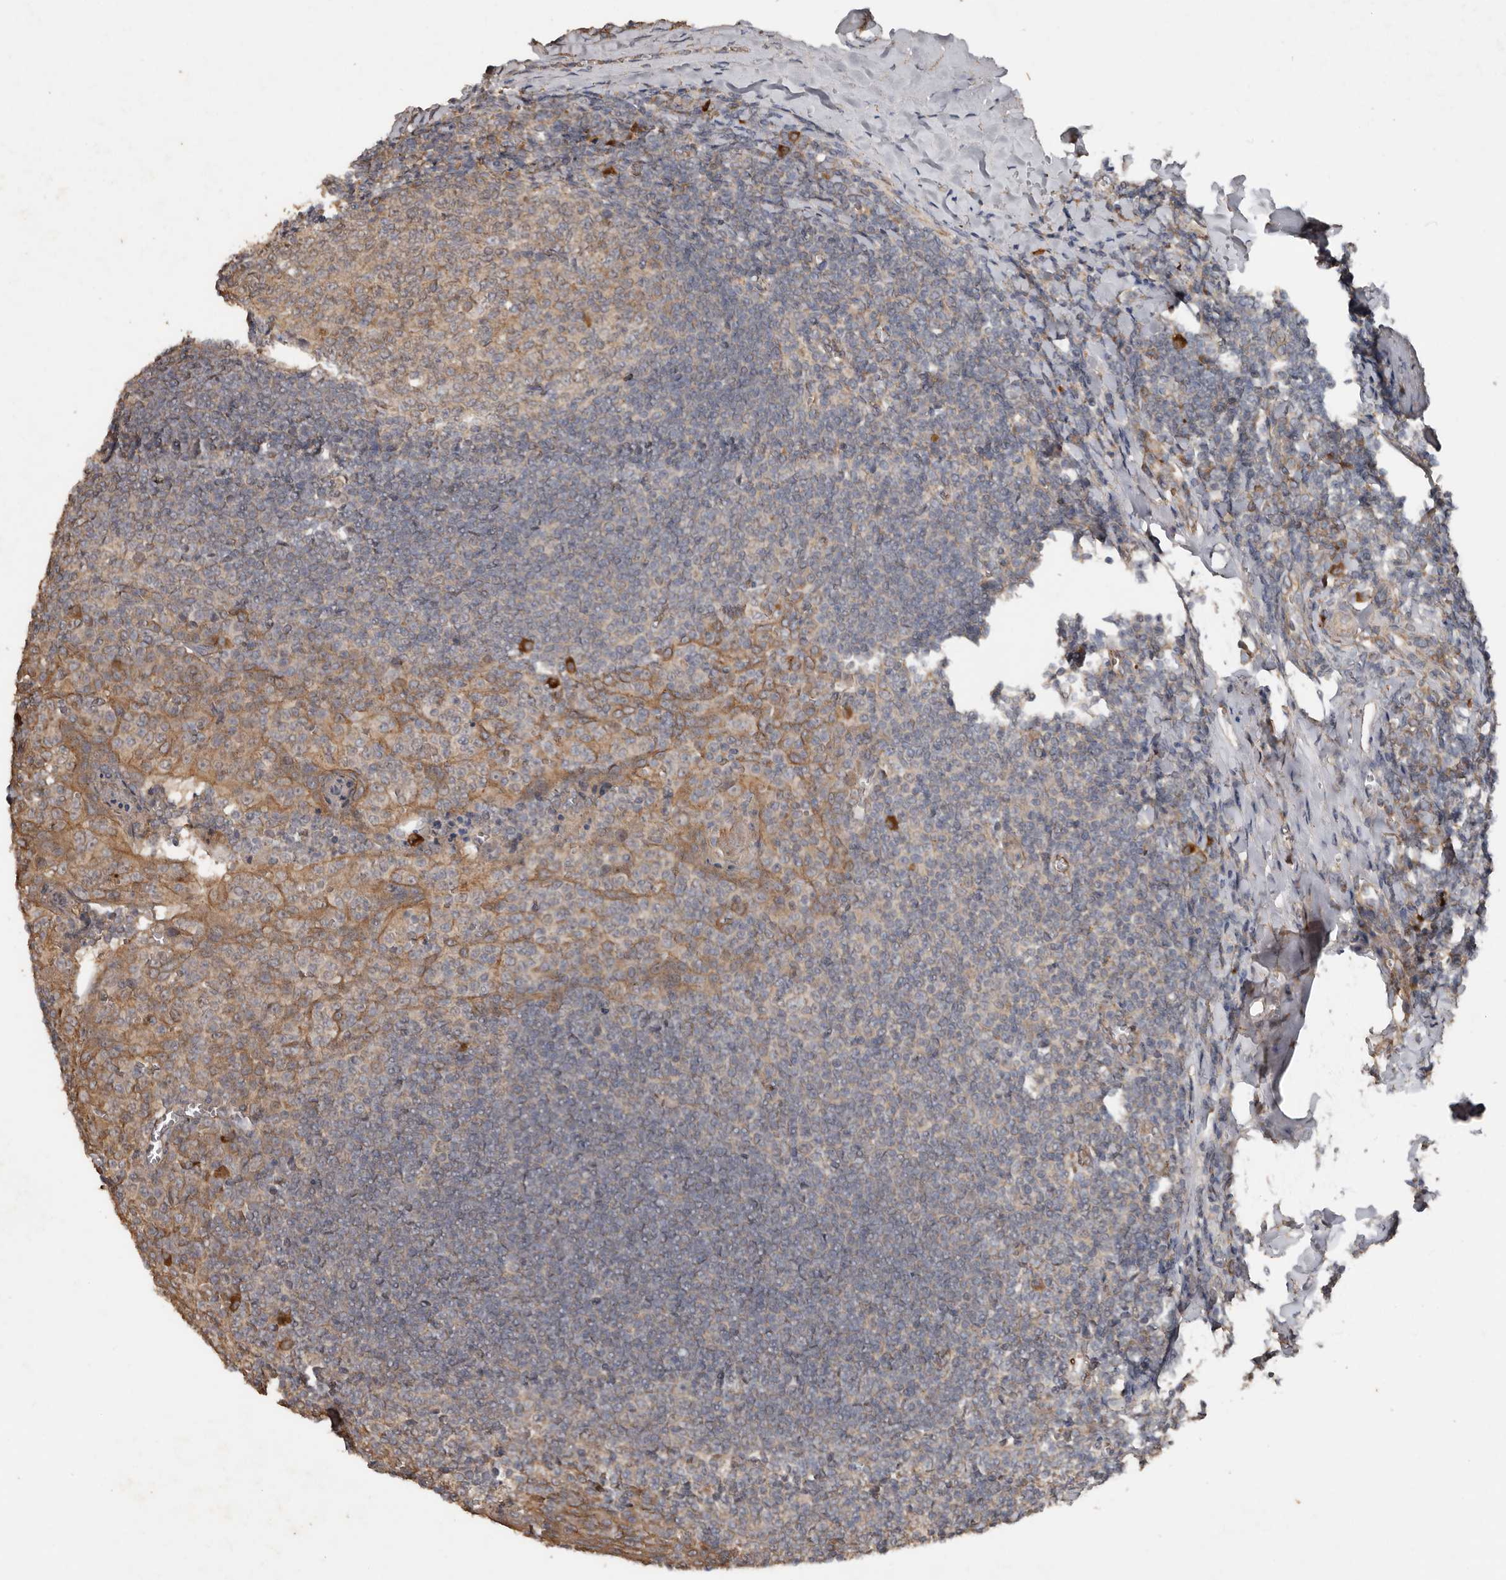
{"staining": {"intensity": "weak", "quantity": "25%-75%", "location": "cytoplasmic/membranous"}, "tissue": "tonsil", "cell_type": "Germinal center cells", "image_type": "normal", "snomed": [{"axis": "morphology", "description": "Normal tissue, NOS"}, {"axis": "topography", "description": "Tonsil"}], "caption": "This photomicrograph displays immunohistochemistry (IHC) staining of benign tonsil, with low weak cytoplasmic/membranous staining in about 25%-75% of germinal center cells.", "gene": "HYAL4", "patient": {"sex": "male", "age": 27}}